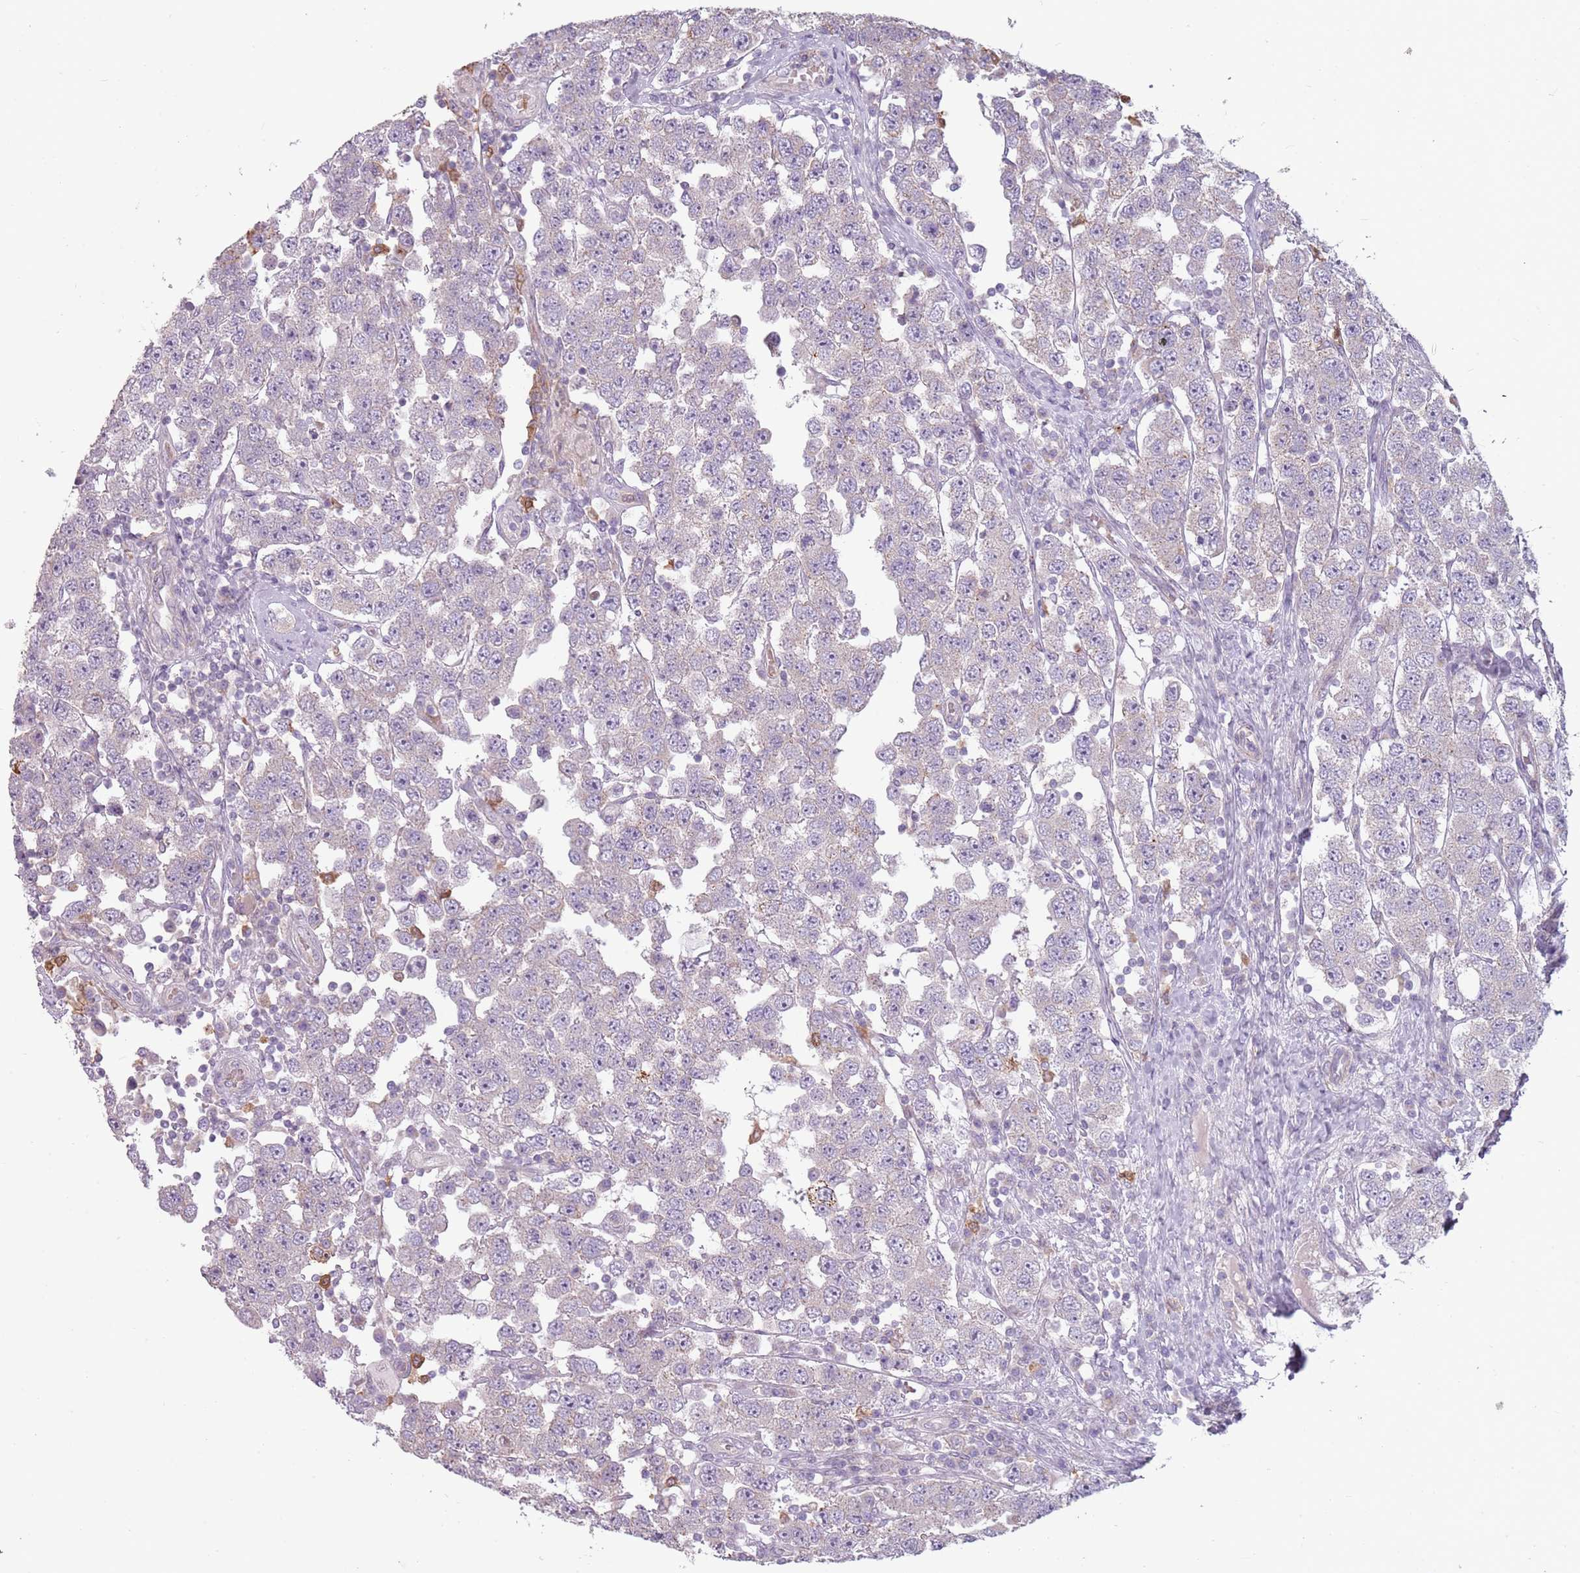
{"staining": {"intensity": "negative", "quantity": "none", "location": "none"}, "tissue": "testis cancer", "cell_type": "Tumor cells", "image_type": "cancer", "snomed": [{"axis": "morphology", "description": "Seminoma, NOS"}, {"axis": "topography", "description": "Testis"}], "caption": "Immunohistochemical staining of human seminoma (testis) demonstrates no significant positivity in tumor cells.", "gene": "SPAG4", "patient": {"sex": "male", "age": 28}}